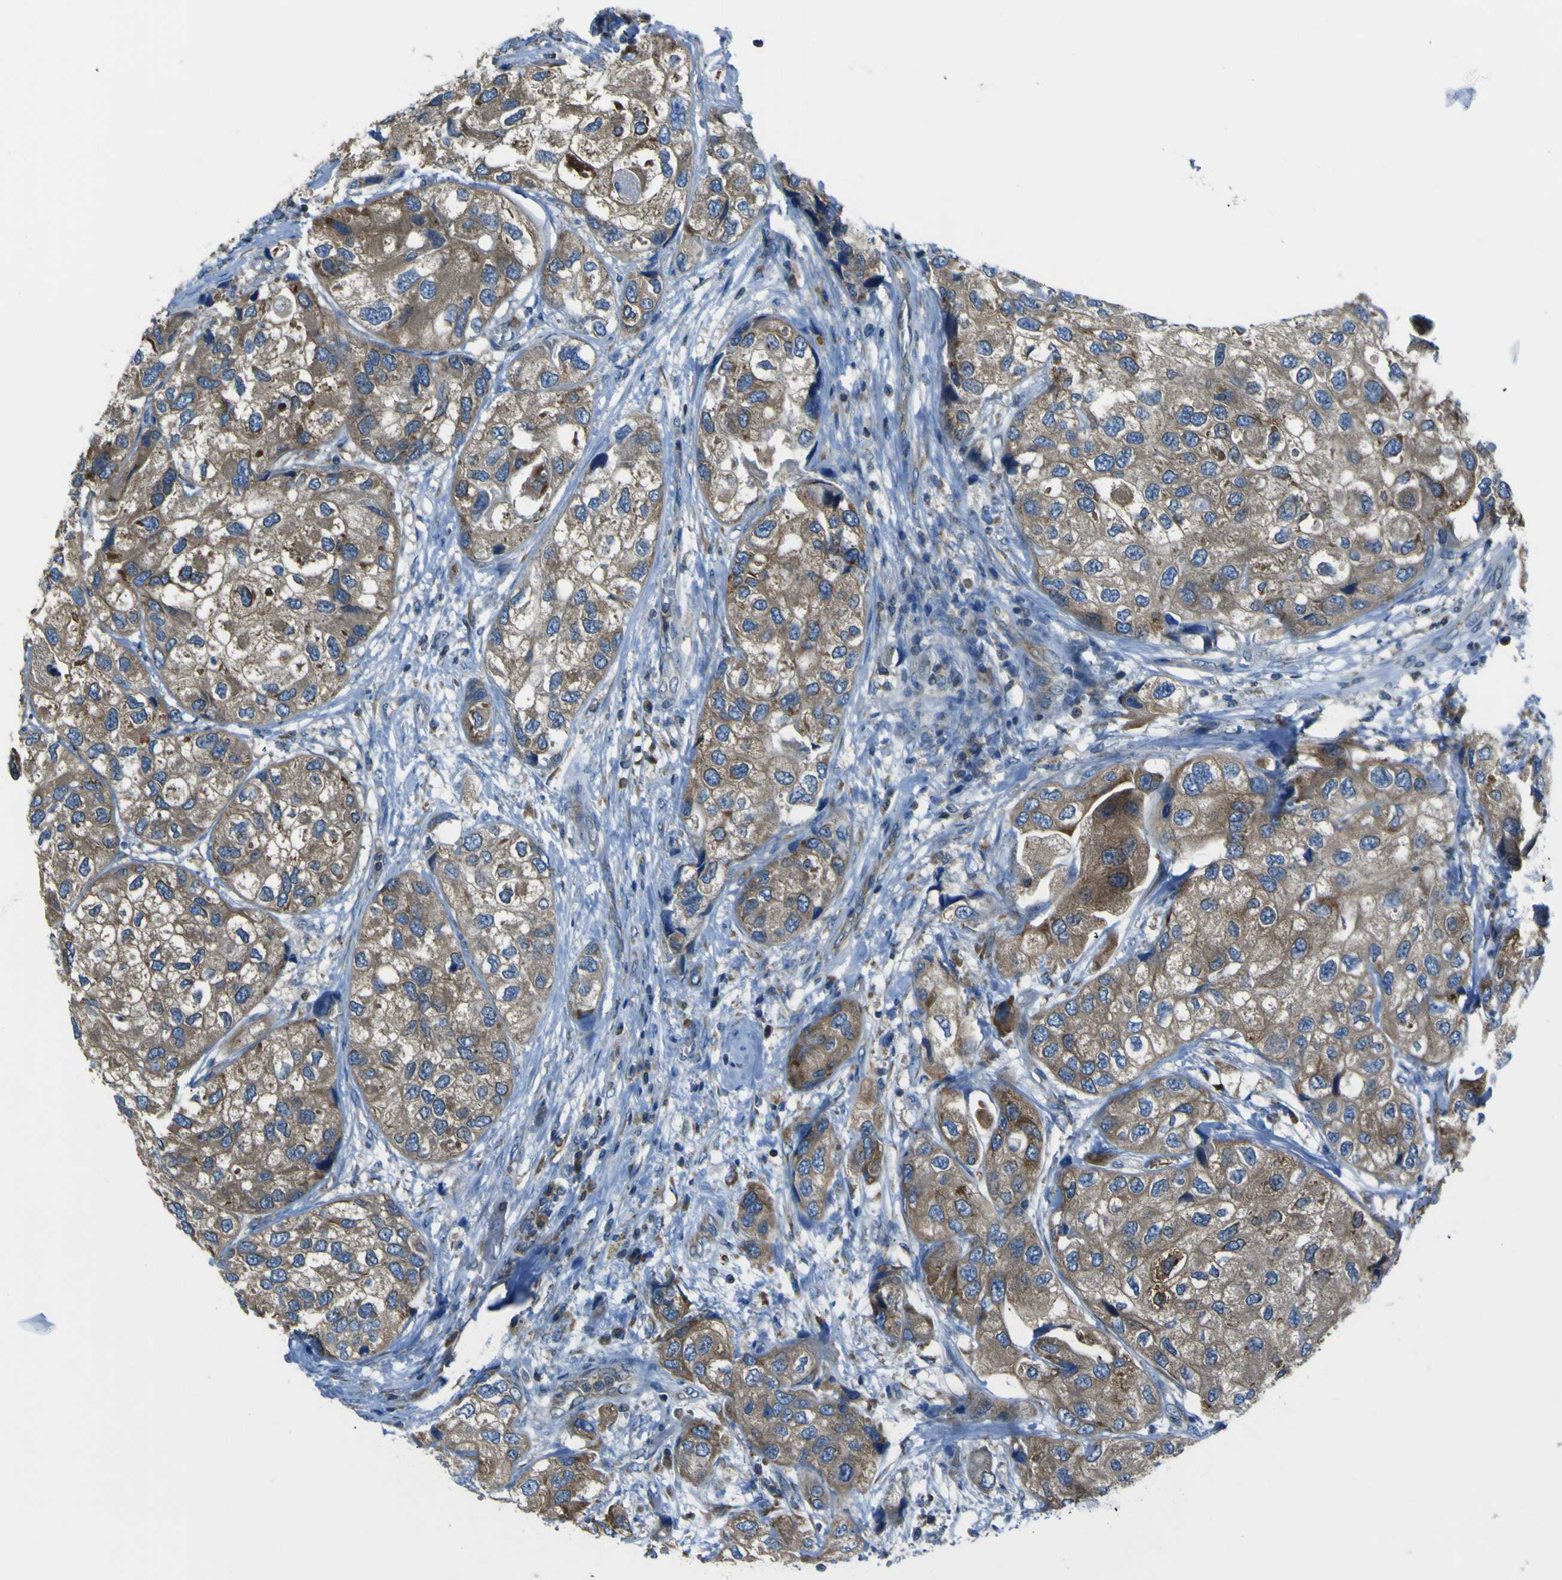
{"staining": {"intensity": "moderate", "quantity": ">75%", "location": "cytoplasmic/membranous"}, "tissue": "urothelial cancer", "cell_type": "Tumor cells", "image_type": "cancer", "snomed": [{"axis": "morphology", "description": "Urothelial carcinoma, High grade"}, {"axis": "topography", "description": "Urinary bladder"}], "caption": "This is a micrograph of immunohistochemistry (IHC) staining of urothelial cancer, which shows moderate positivity in the cytoplasmic/membranous of tumor cells.", "gene": "STIM1", "patient": {"sex": "female", "age": 64}}